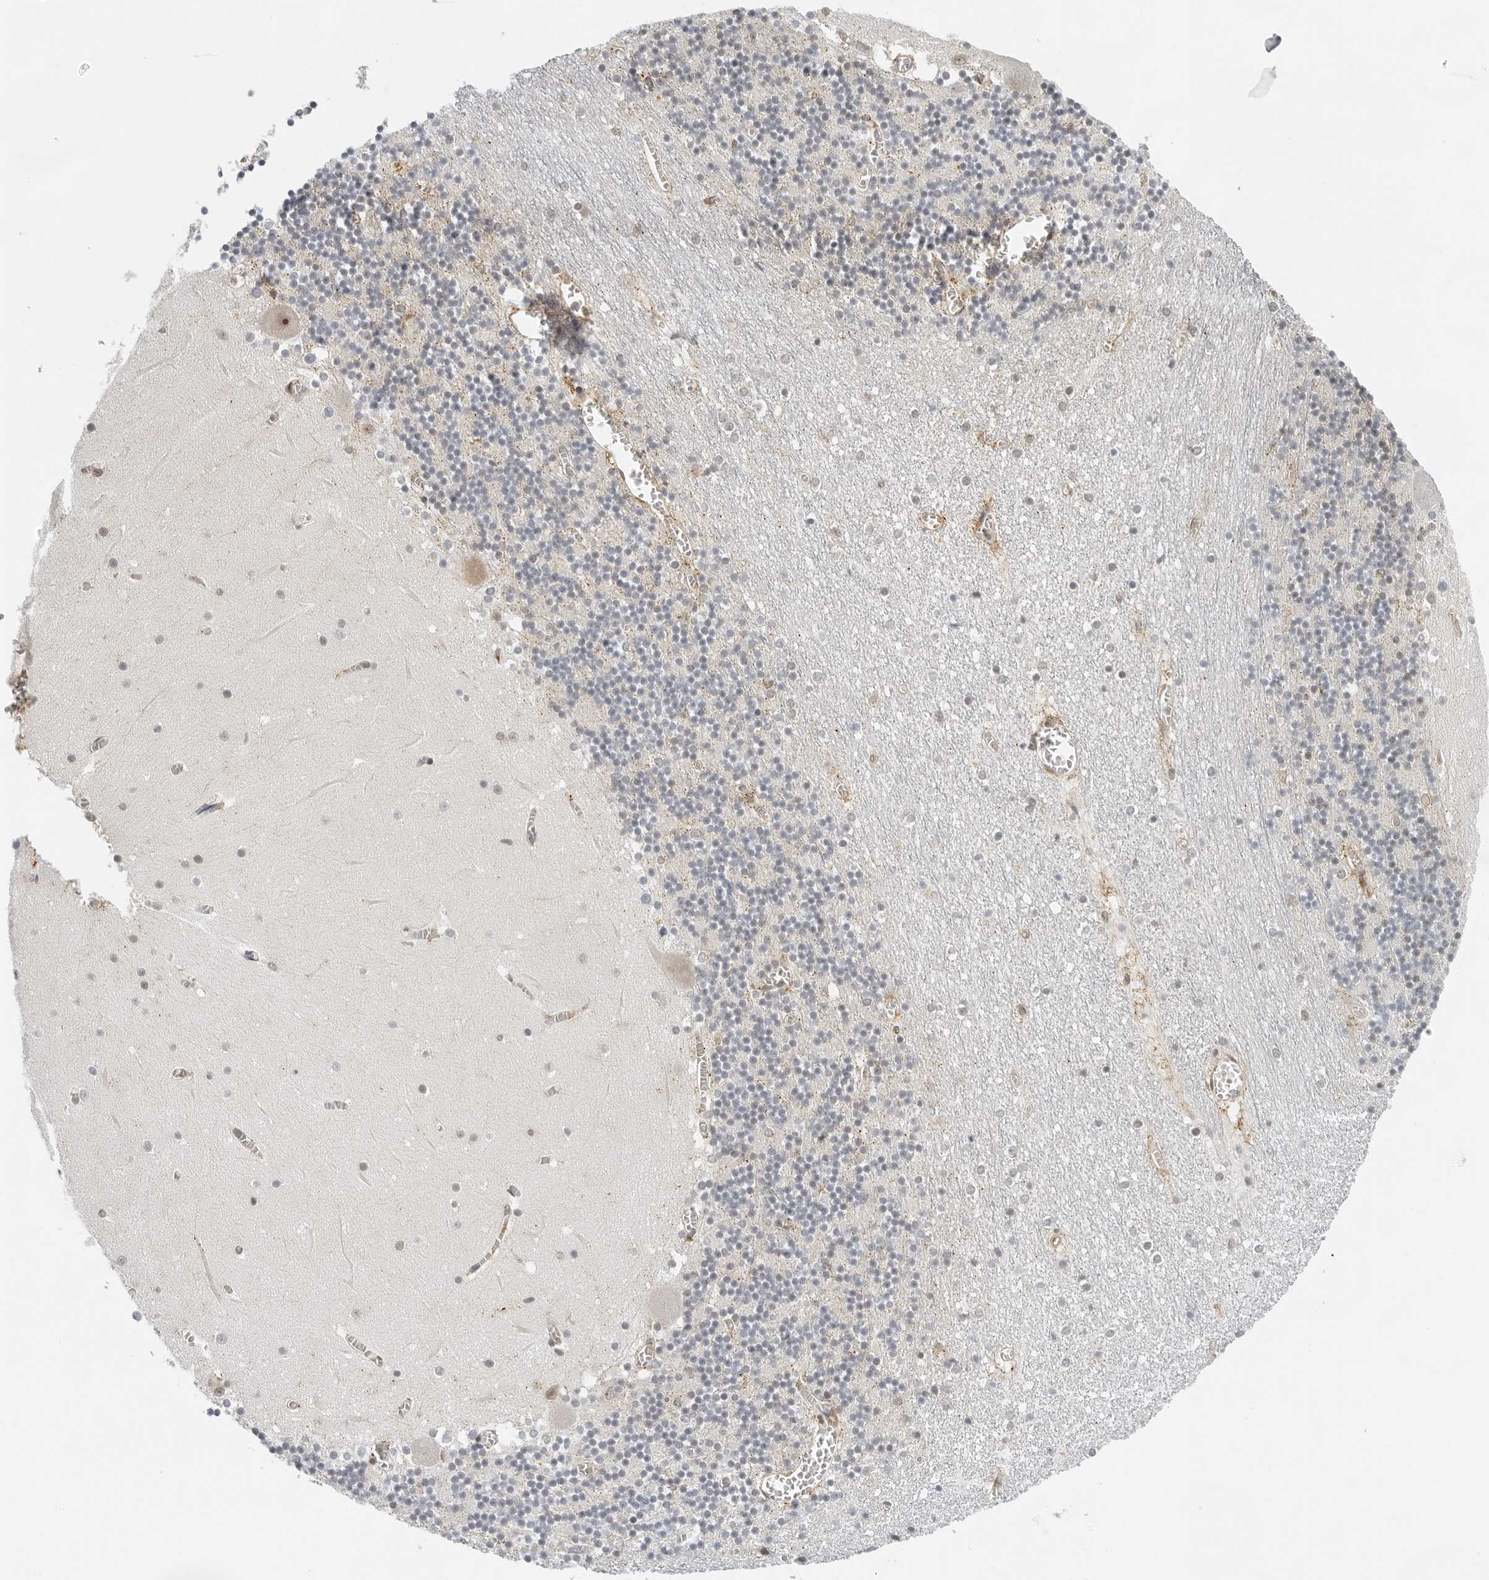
{"staining": {"intensity": "negative", "quantity": "none", "location": "none"}, "tissue": "cerebellum", "cell_type": "Cells in granular layer", "image_type": "normal", "snomed": [{"axis": "morphology", "description": "Normal tissue, NOS"}, {"axis": "topography", "description": "Cerebellum"}], "caption": "An IHC histopathology image of normal cerebellum is shown. There is no staining in cells in granular layer of cerebellum.", "gene": "TOX4", "patient": {"sex": "female", "age": 28}}